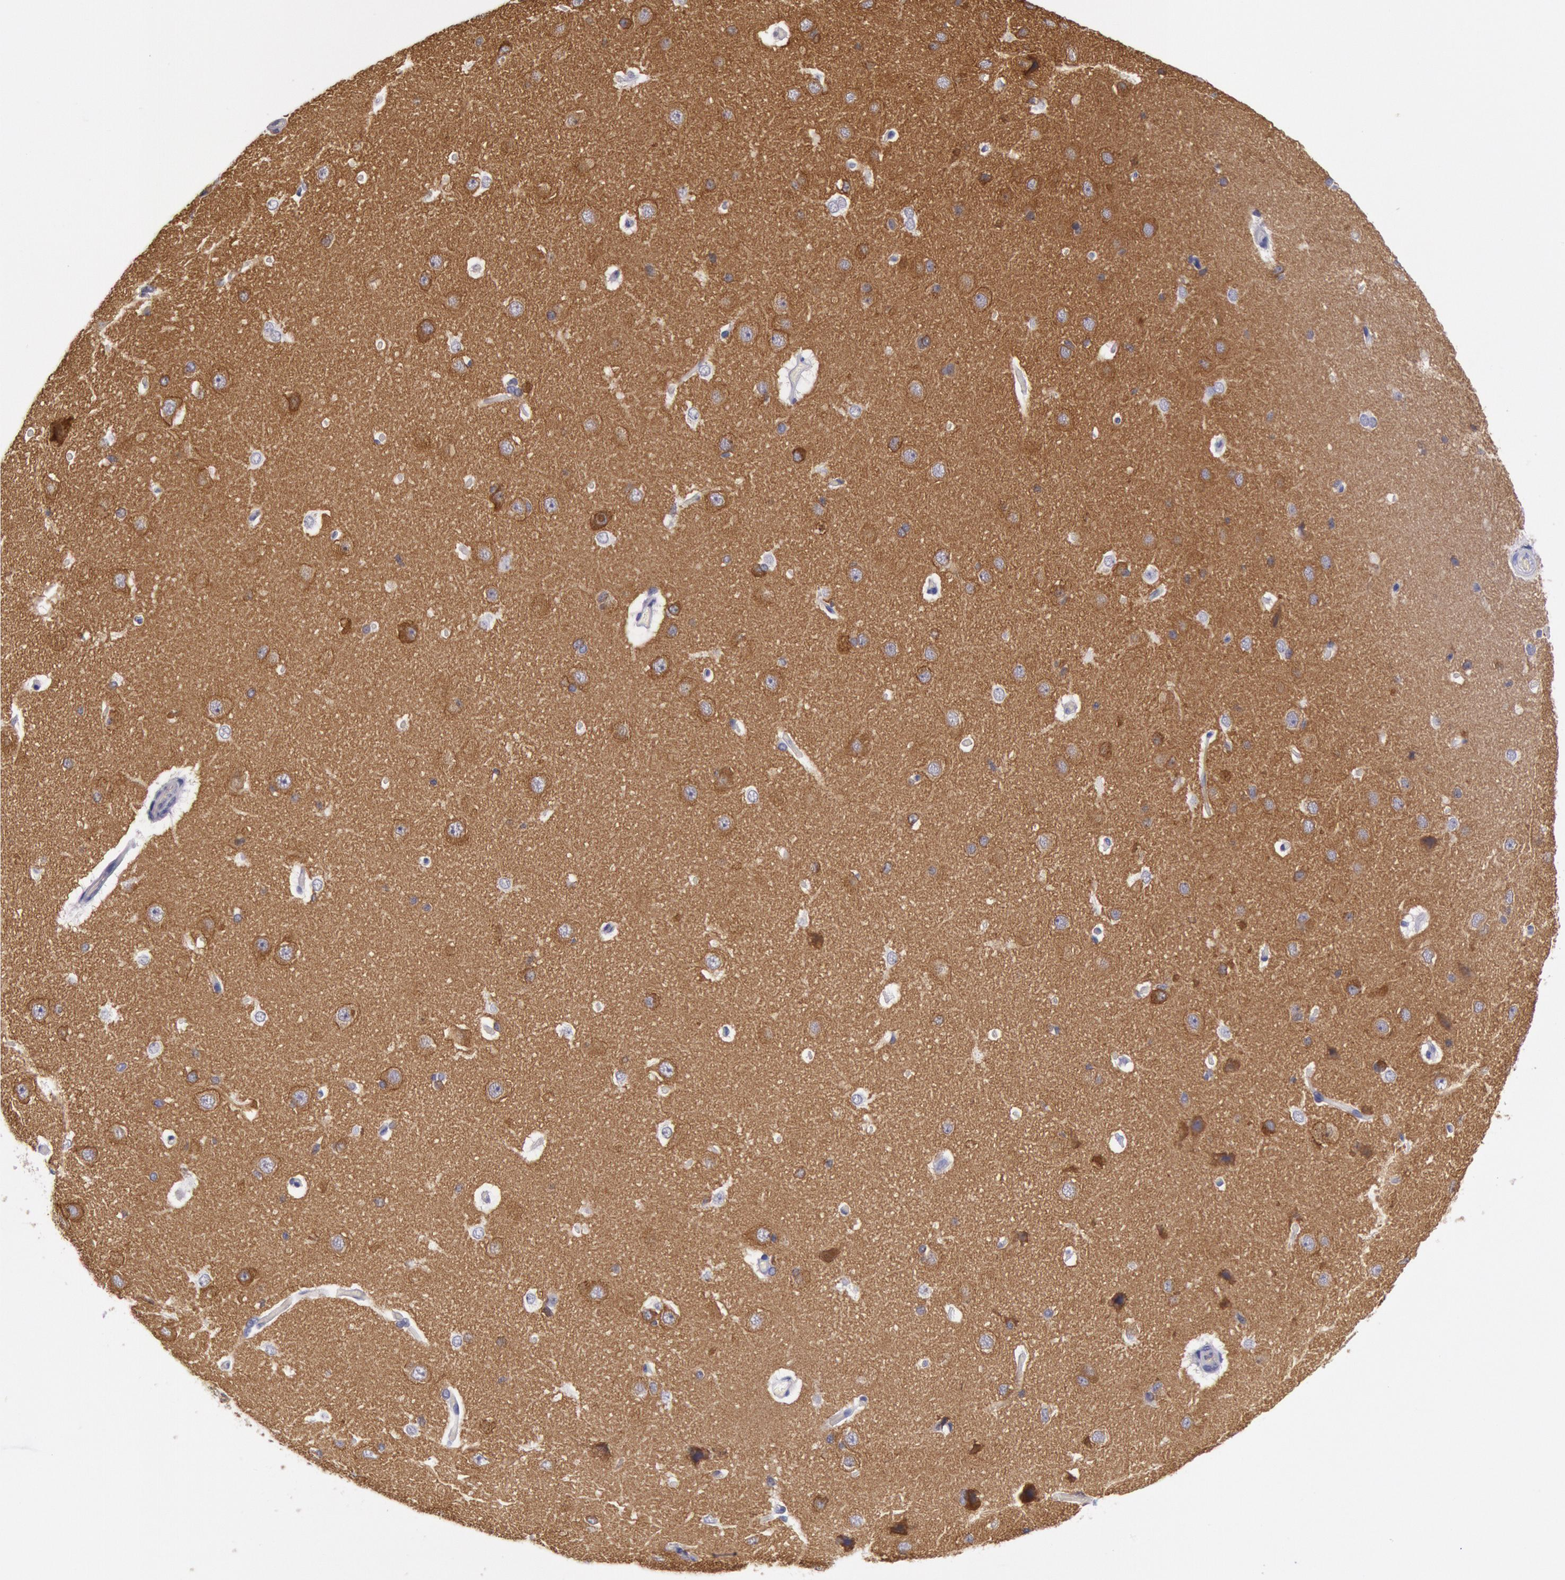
{"staining": {"intensity": "negative", "quantity": "none", "location": "none"}, "tissue": "cerebral cortex", "cell_type": "Endothelial cells", "image_type": "normal", "snomed": [{"axis": "morphology", "description": "Normal tissue, NOS"}, {"axis": "topography", "description": "Cerebral cortex"}], "caption": "This photomicrograph is of benign cerebral cortex stained with immunohistochemistry to label a protein in brown with the nuclei are counter-stained blue. There is no staining in endothelial cells. (IHC, brightfield microscopy, high magnification).", "gene": "MYO5A", "patient": {"sex": "female", "age": 45}}